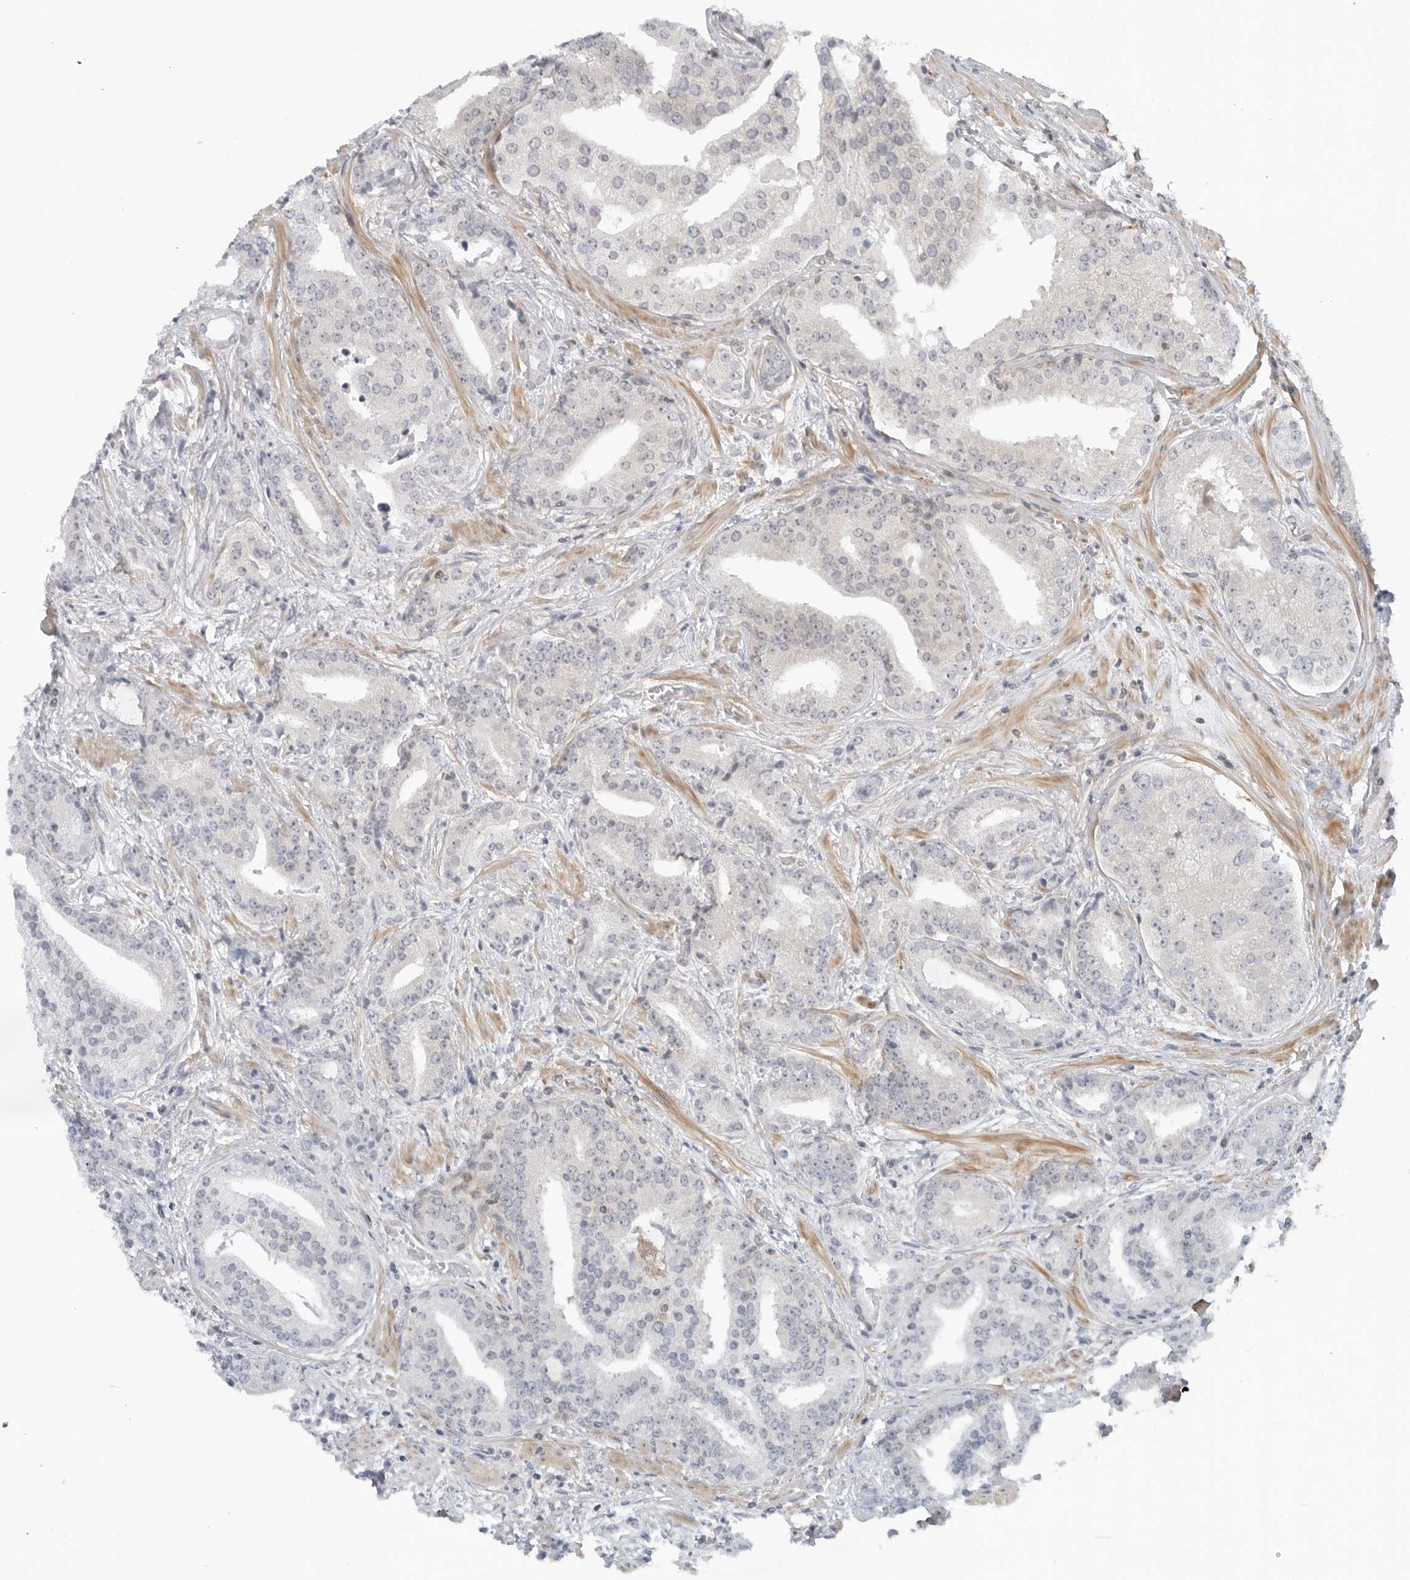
{"staining": {"intensity": "negative", "quantity": "none", "location": "none"}, "tissue": "prostate cancer", "cell_type": "Tumor cells", "image_type": "cancer", "snomed": [{"axis": "morphology", "description": "Adenocarcinoma, Low grade"}, {"axis": "topography", "description": "Prostate"}], "caption": "Tumor cells show no significant protein expression in prostate cancer (adenocarcinoma (low-grade)).", "gene": "STXBP3", "patient": {"sex": "male", "age": 67}}